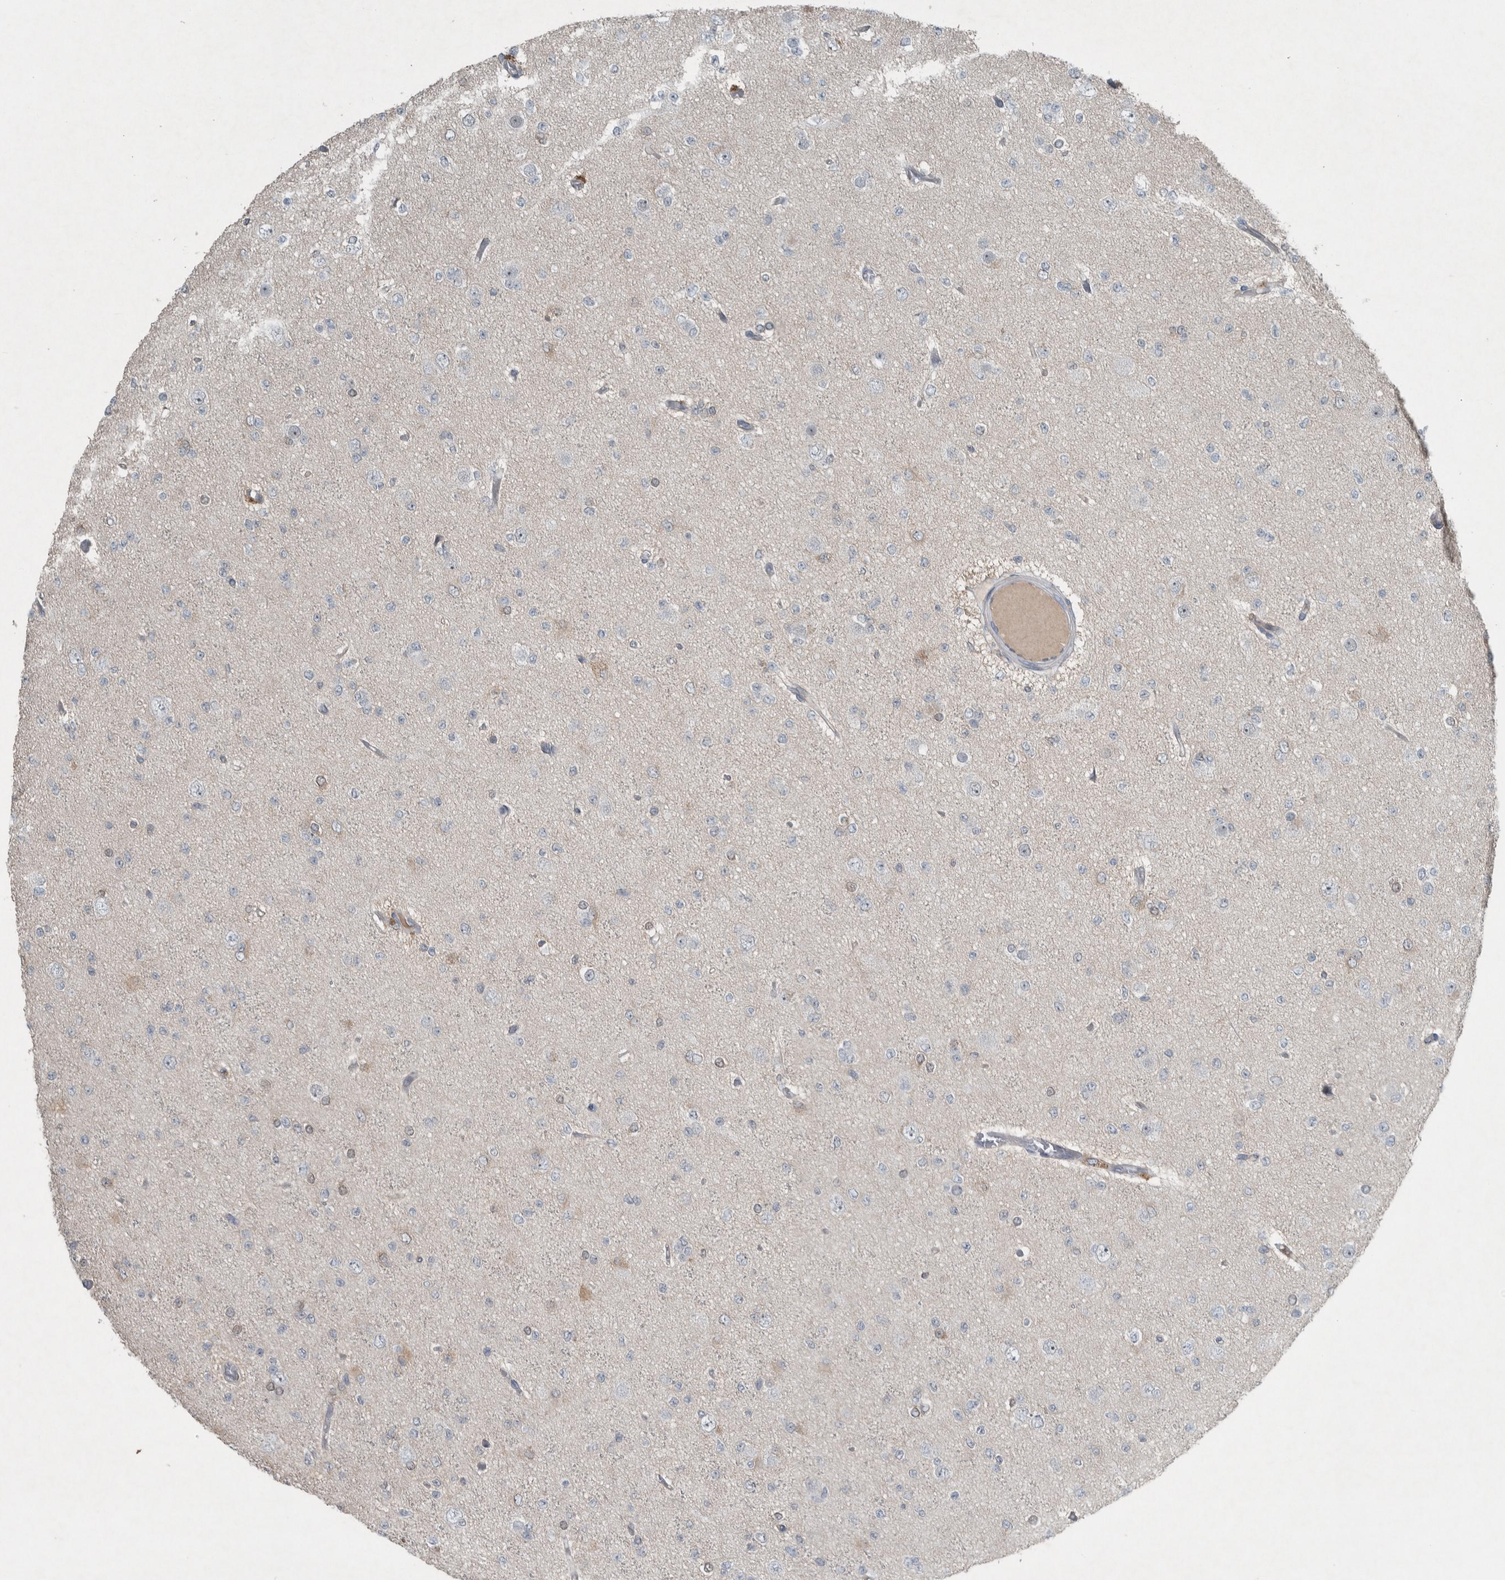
{"staining": {"intensity": "negative", "quantity": "none", "location": "none"}, "tissue": "glioma", "cell_type": "Tumor cells", "image_type": "cancer", "snomed": [{"axis": "morphology", "description": "Glioma, malignant, Low grade"}, {"axis": "topography", "description": "Brain"}], "caption": "The histopathology image reveals no staining of tumor cells in glioma.", "gene": "RALGDS", "patient": {"sex": "female", "age": 22}}